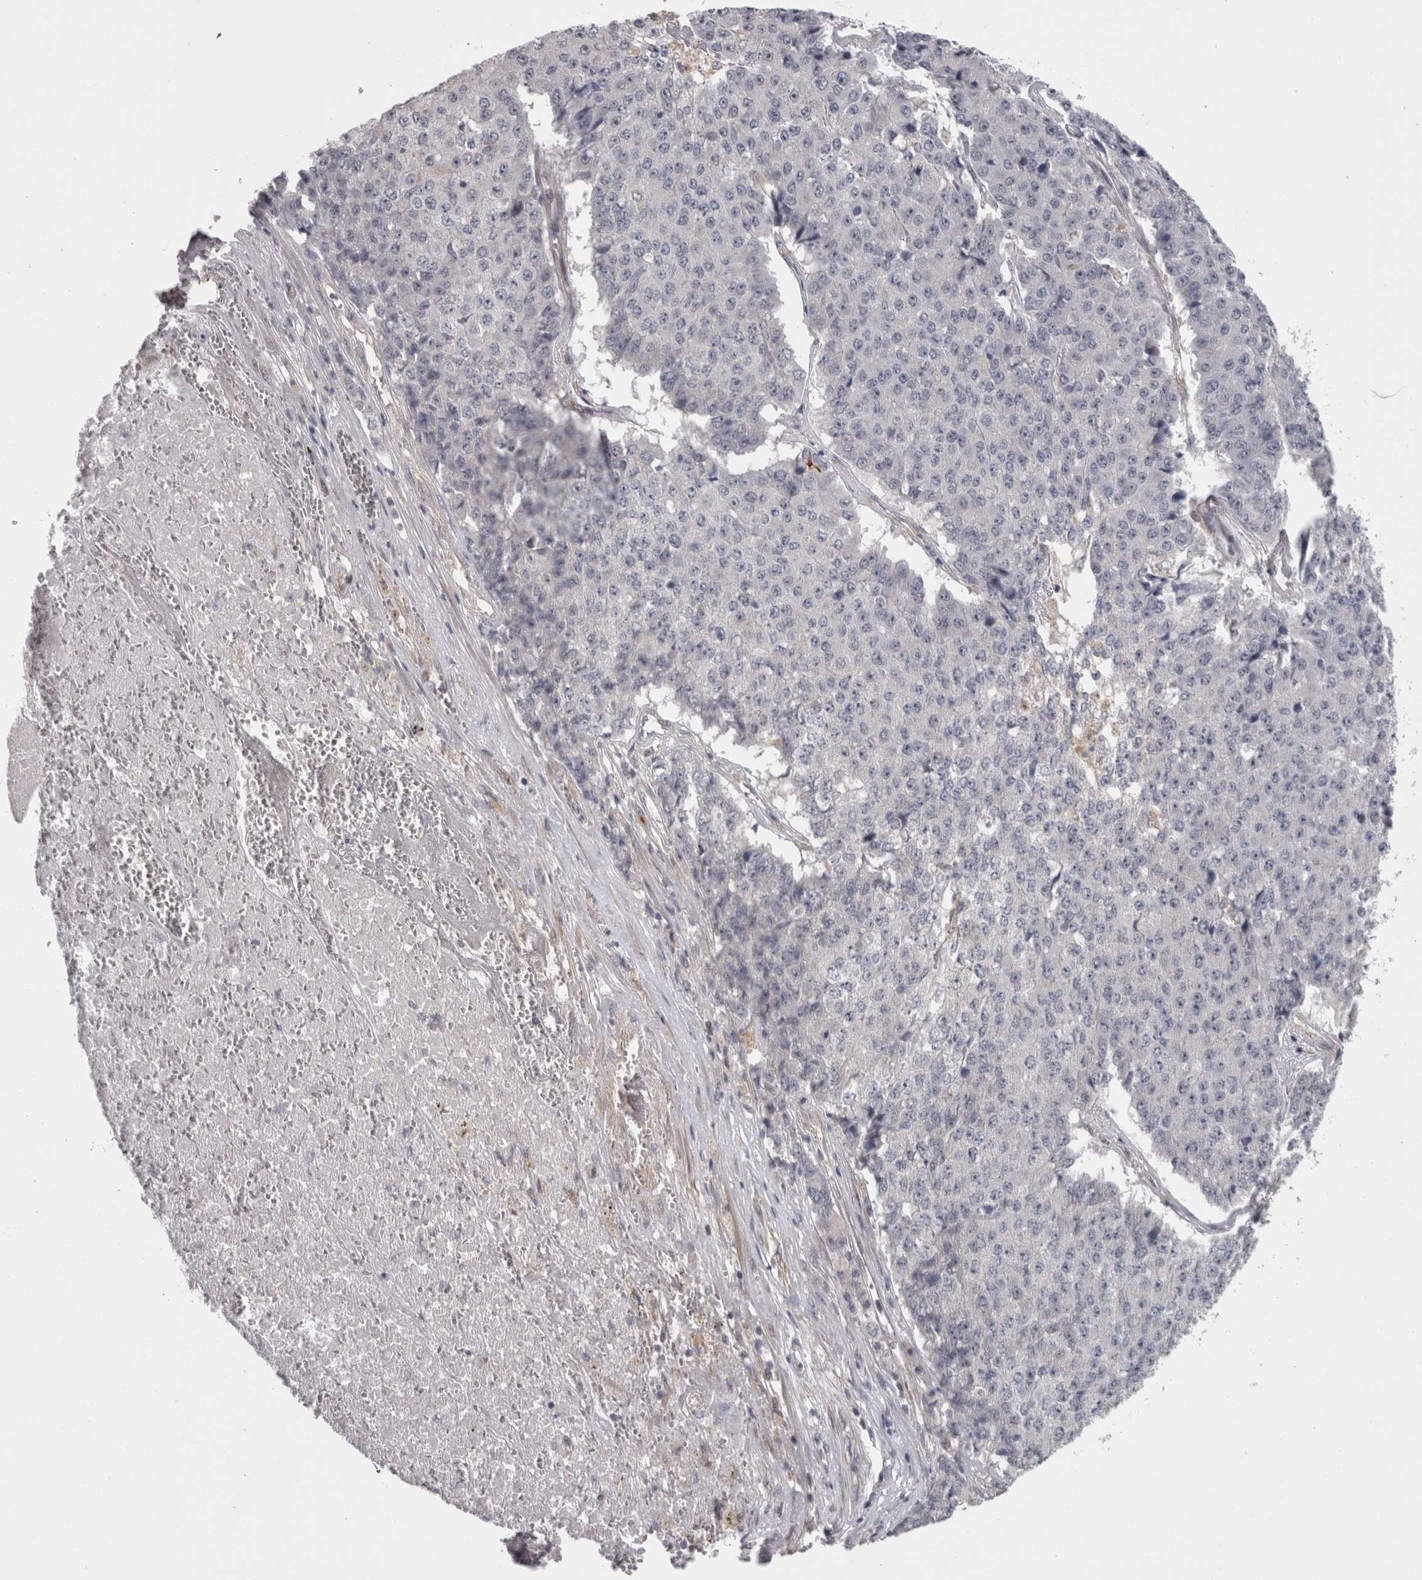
{"staining": {"intensity": "negative", "quantity": "none", "location": "none"}, "tissue": "pancreatic cancer", "cell_type": "Tumor cells", "image_type": "cancer", "snomed": [{"axis": "morphology", "description": "Adenocarcinoma, NOS"}, {"axis": "topography", "description": "Pancreas"}], "caption": "Immunohistochemistry histopathology image of neoplastic tissue: human pancreatic cancer stained with DAB displays no significant protein expression in tumor cells. Brightfield microscopy of immunohistochemistry (IHC) stained with DAB (3,3'-diaminobenzidine) (brown) and hematoxylin (blue), captured at high magnification.", "gene": "RMDN1", "patient": {"sex": "male", "age": 50}}